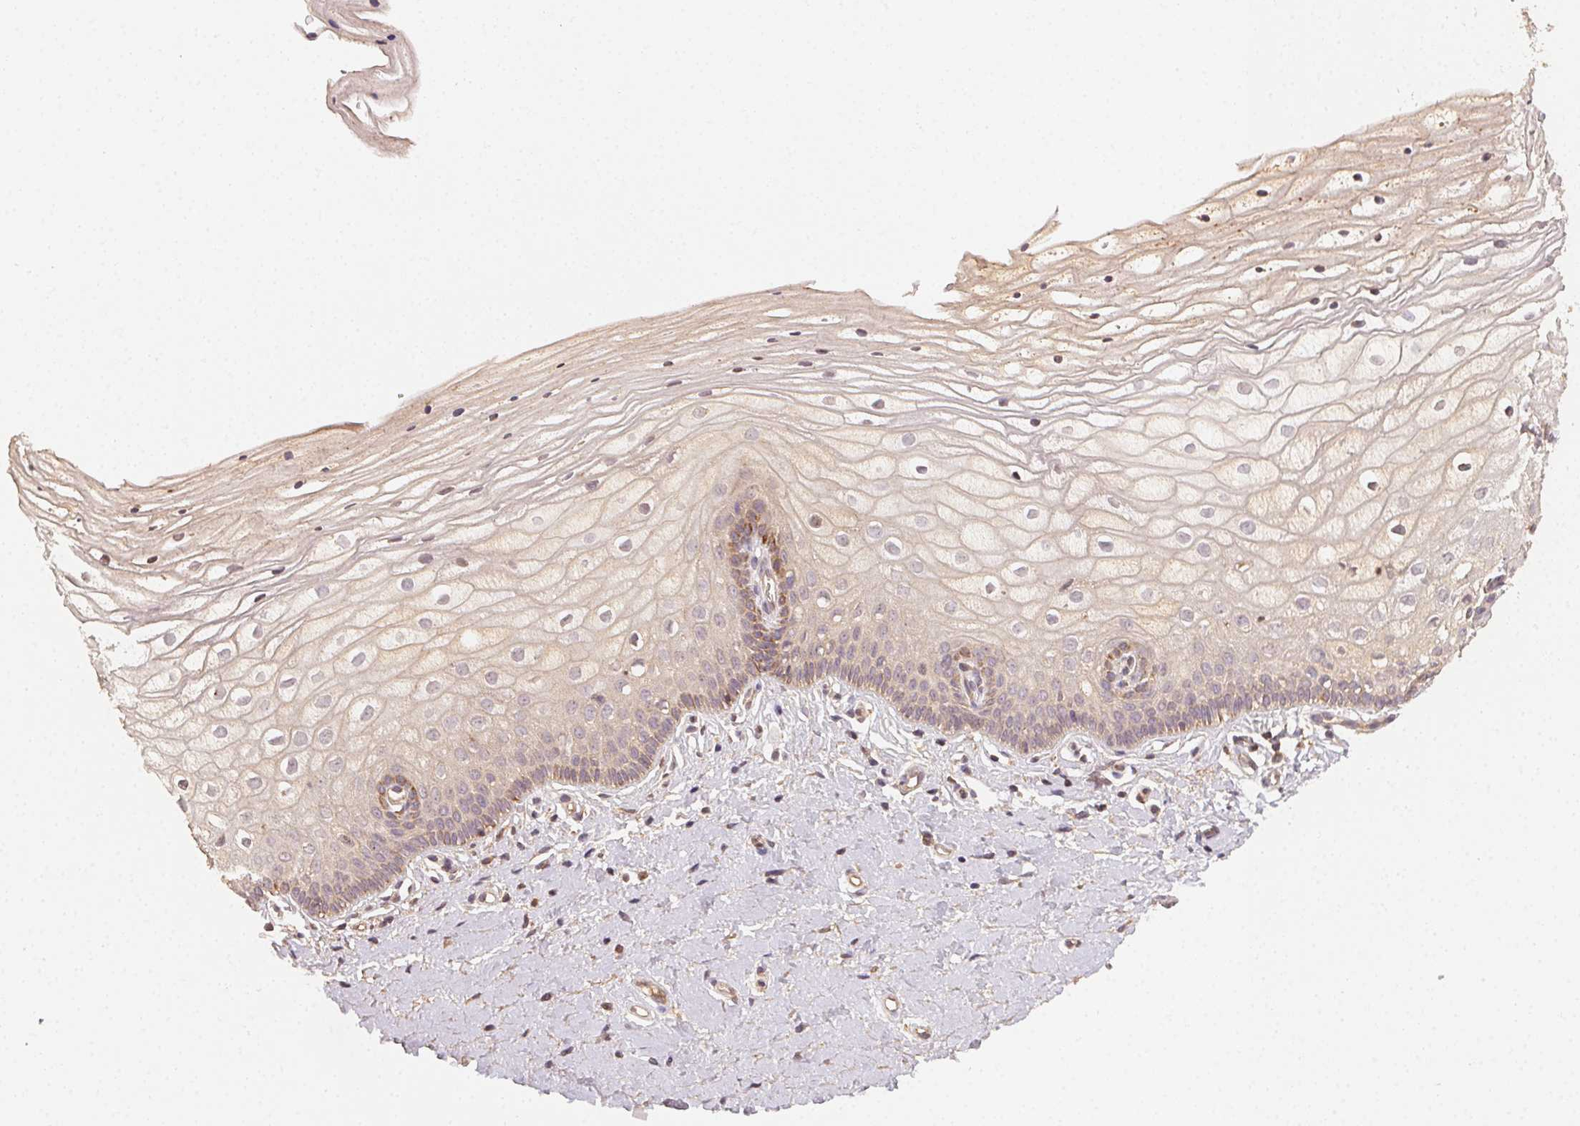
{"staining": {"intensity": "weak", "quantity": "<25%", "location": "cytoplasmic/membranous"}, "tissue": "vagina", "cell_type": "Squamous epithelial cells", "image_type": "normal", "snomed": [{"axis": "morphology", "description": "Normal tissue, NOS"}, {"axis": "topography", "description": "Vagina"}], "caption": "Human vagina stained for a protein using IHC shows no staining in squamous epithelial cells.", "gene": "RALA", "patient": {"sex": "female", "age": 39}}